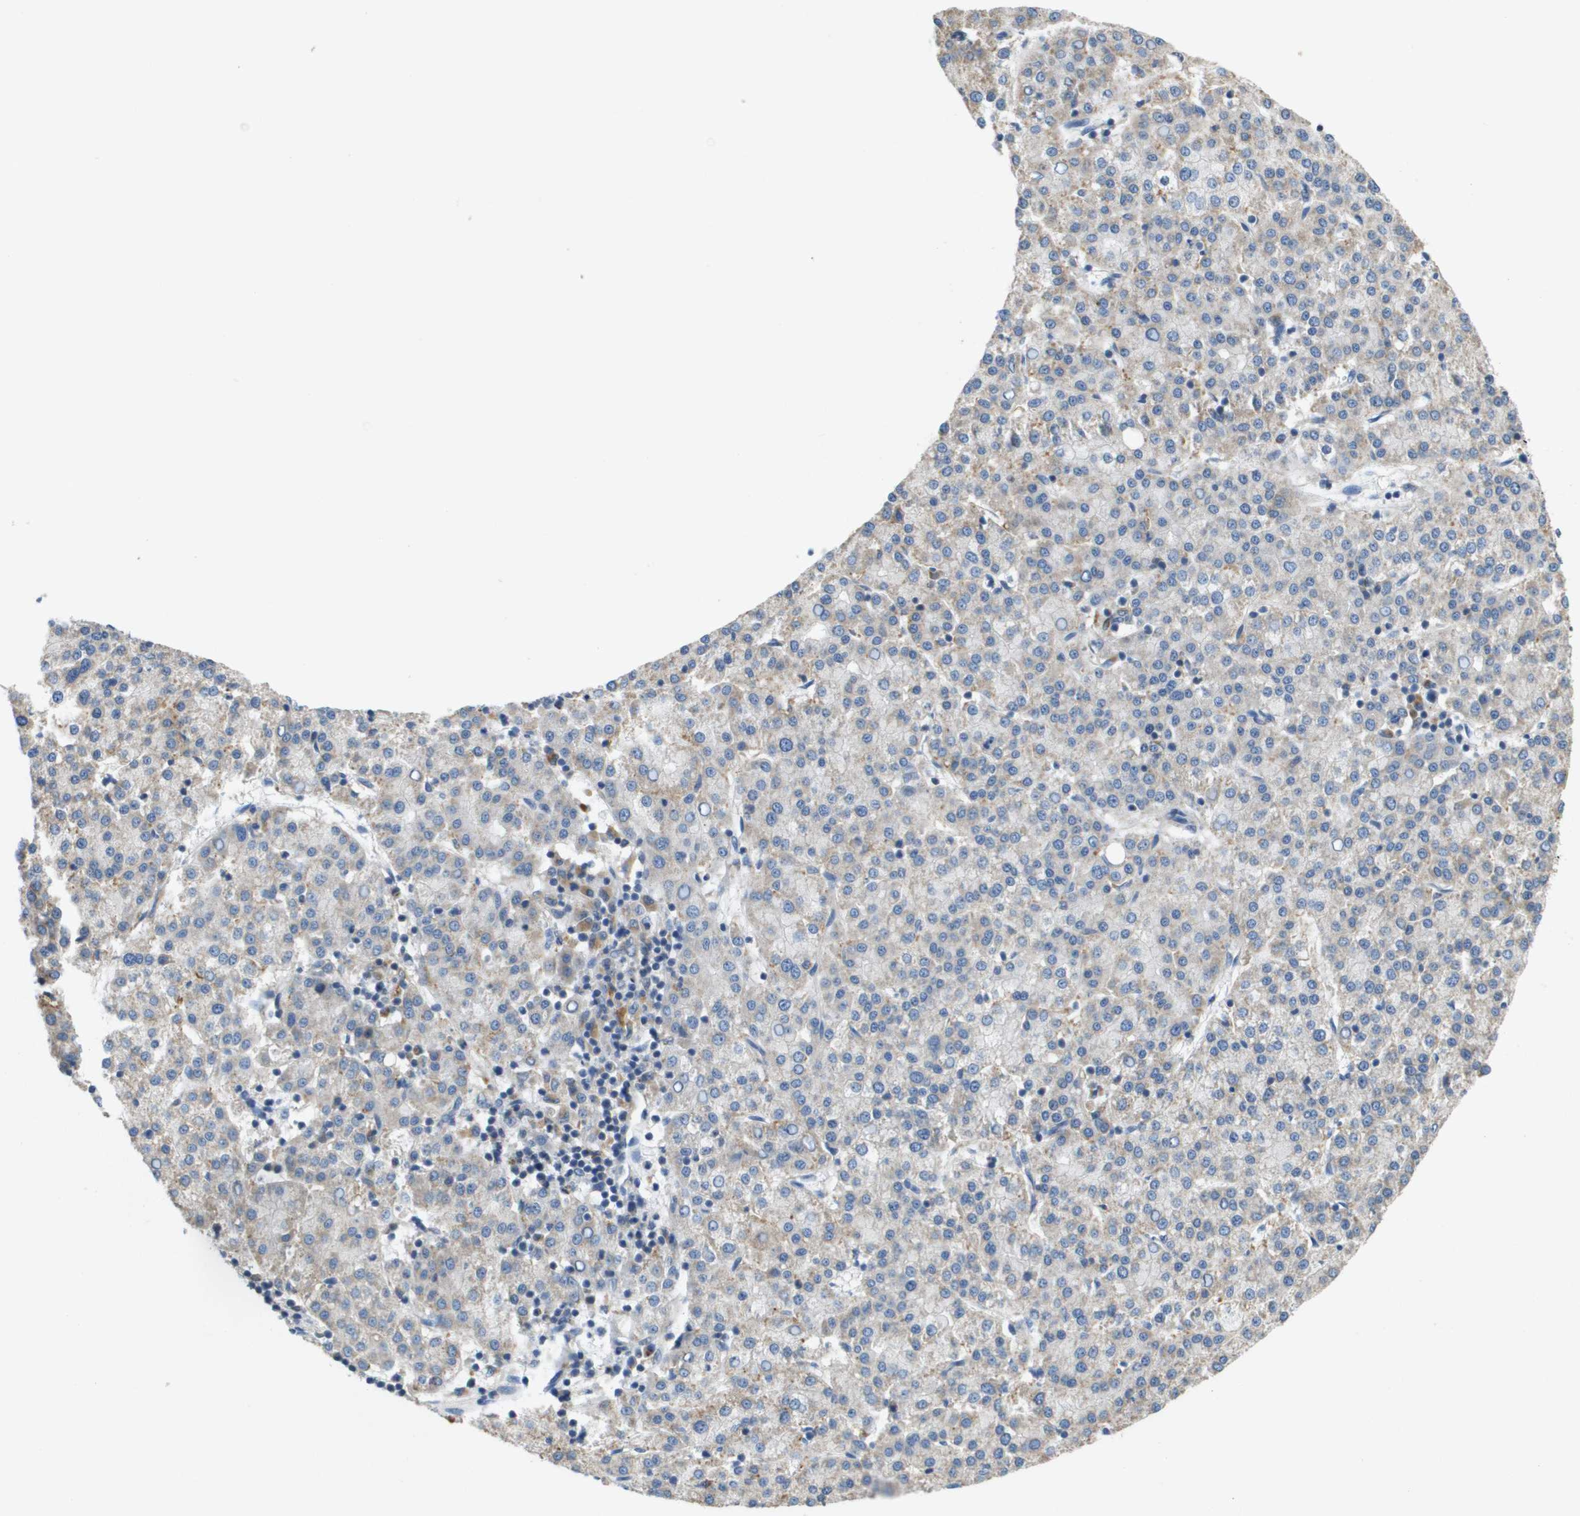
{"staining": {"intensity": "weak", "quantity": "25%-75%", "location": "cytoplasmic/membranous"}, "tissue": "liver cancer", "cell_type": "Tumor cells", "image_type": "cancer", "snomed": [{"axis": "morphology", "description": "Carcinoma, Hepatocellular, NOS"}, {"axis": "topography", "description": "Liver"}], "caption": "Immunohistochemical staining of human hepatocellular carcinoma (liver) demonstrates low levels of weak cytoplasmic/membranous positivity in about 25%-75% of tumor cells.", "gene": "B3GNT5", "patient": {"sex": "female", "age": 58}}